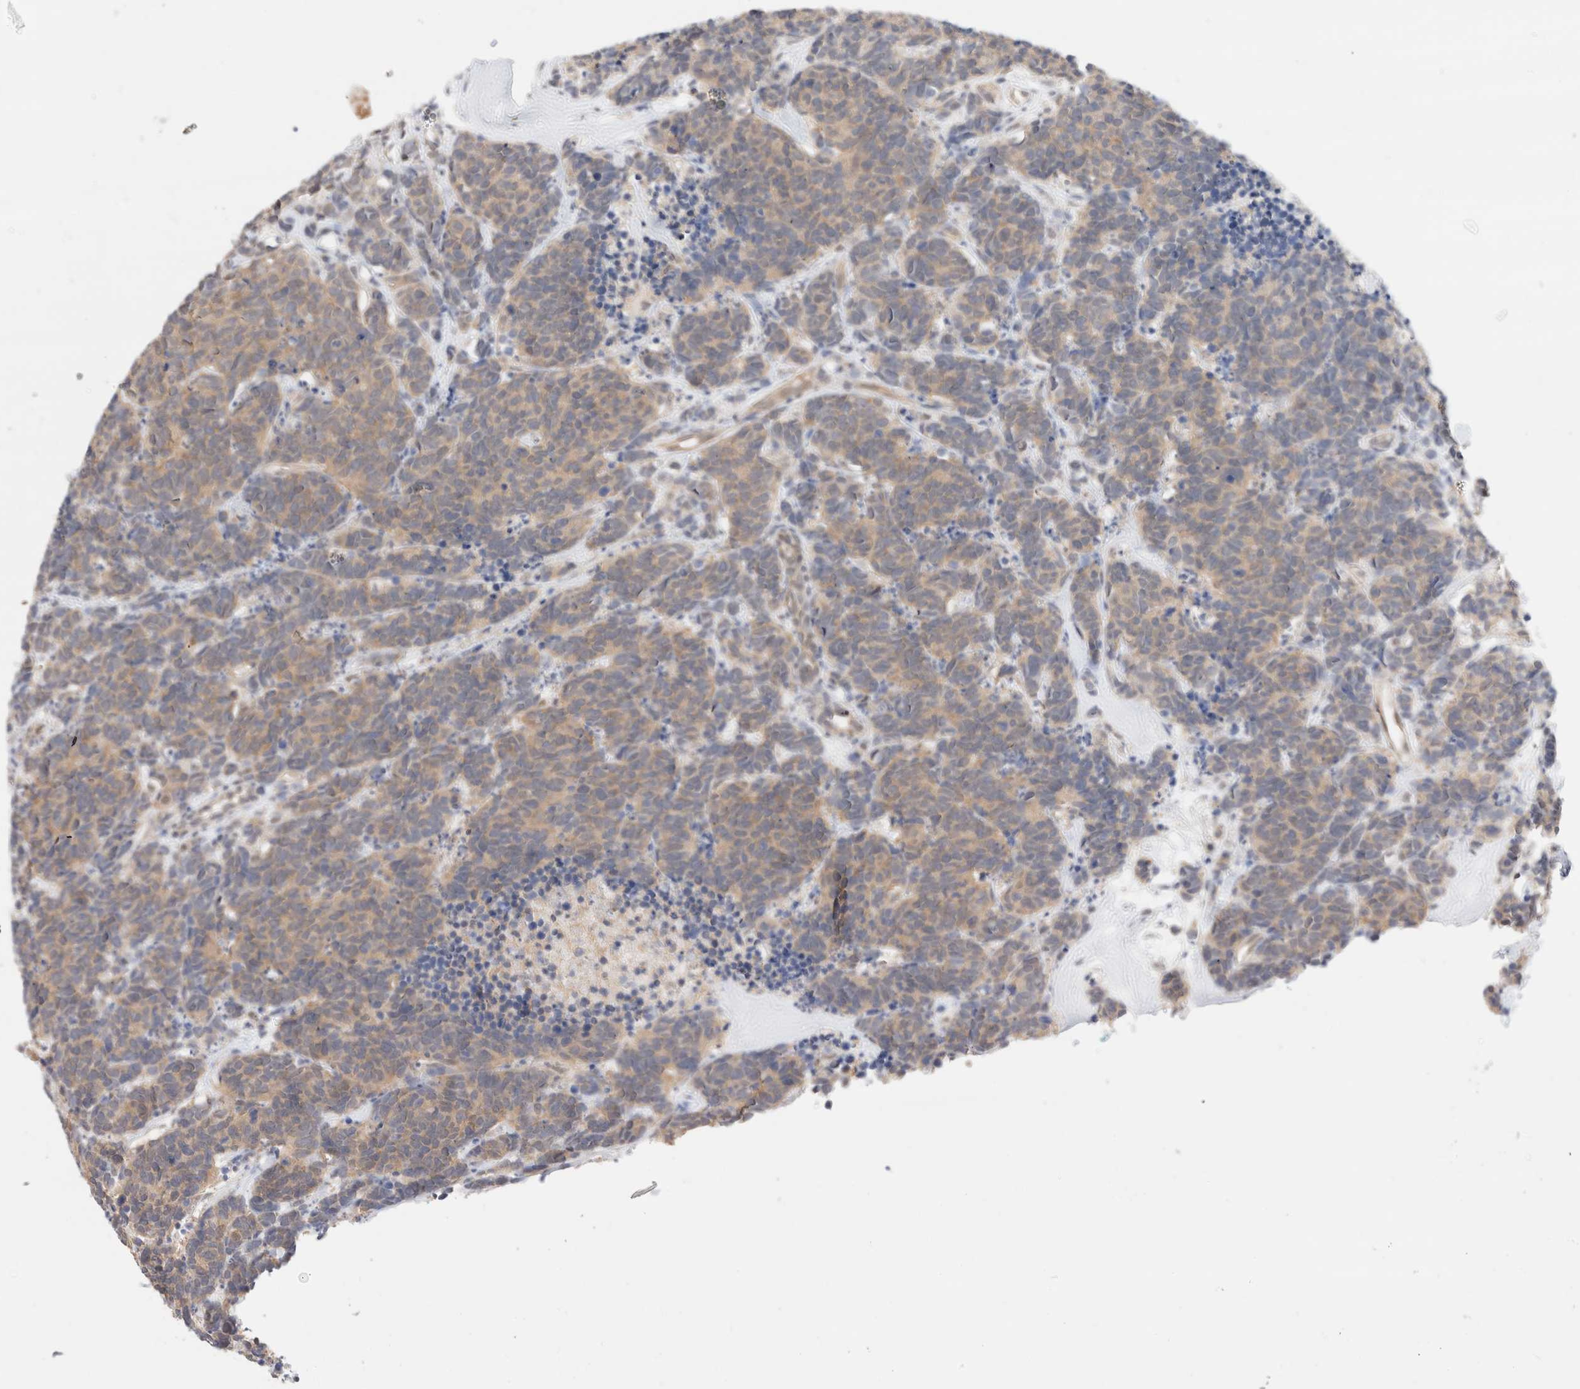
{"staining": {"intensity": "weak", "quantity": ">75%", "location": "cytoplasmic/membranous"}, "tissue": "carcinoid", "cell_type": "Tumor cells", "image_type": "cancer", "snomed": [{"axis": "morphology", "description": "Carcinoma, NOS"}, {"axis": "morphology", "description": "Carcinoid, malignant, NOS"}, {"axis": "topography", "description": "Urinary bladder"}], "caption": "The histopathology image reveals a brown stain indicating the presence of a protein in the cytoplasmic/membranous of tumor cells in malignant carcinoid. The staining is performed using DAB brown chromogen to label protein expression. The nuclei are counter-stained blue using hematoxylin.", "gene": "C17orf97", "patient": {"sex": "male", "age": 57}}